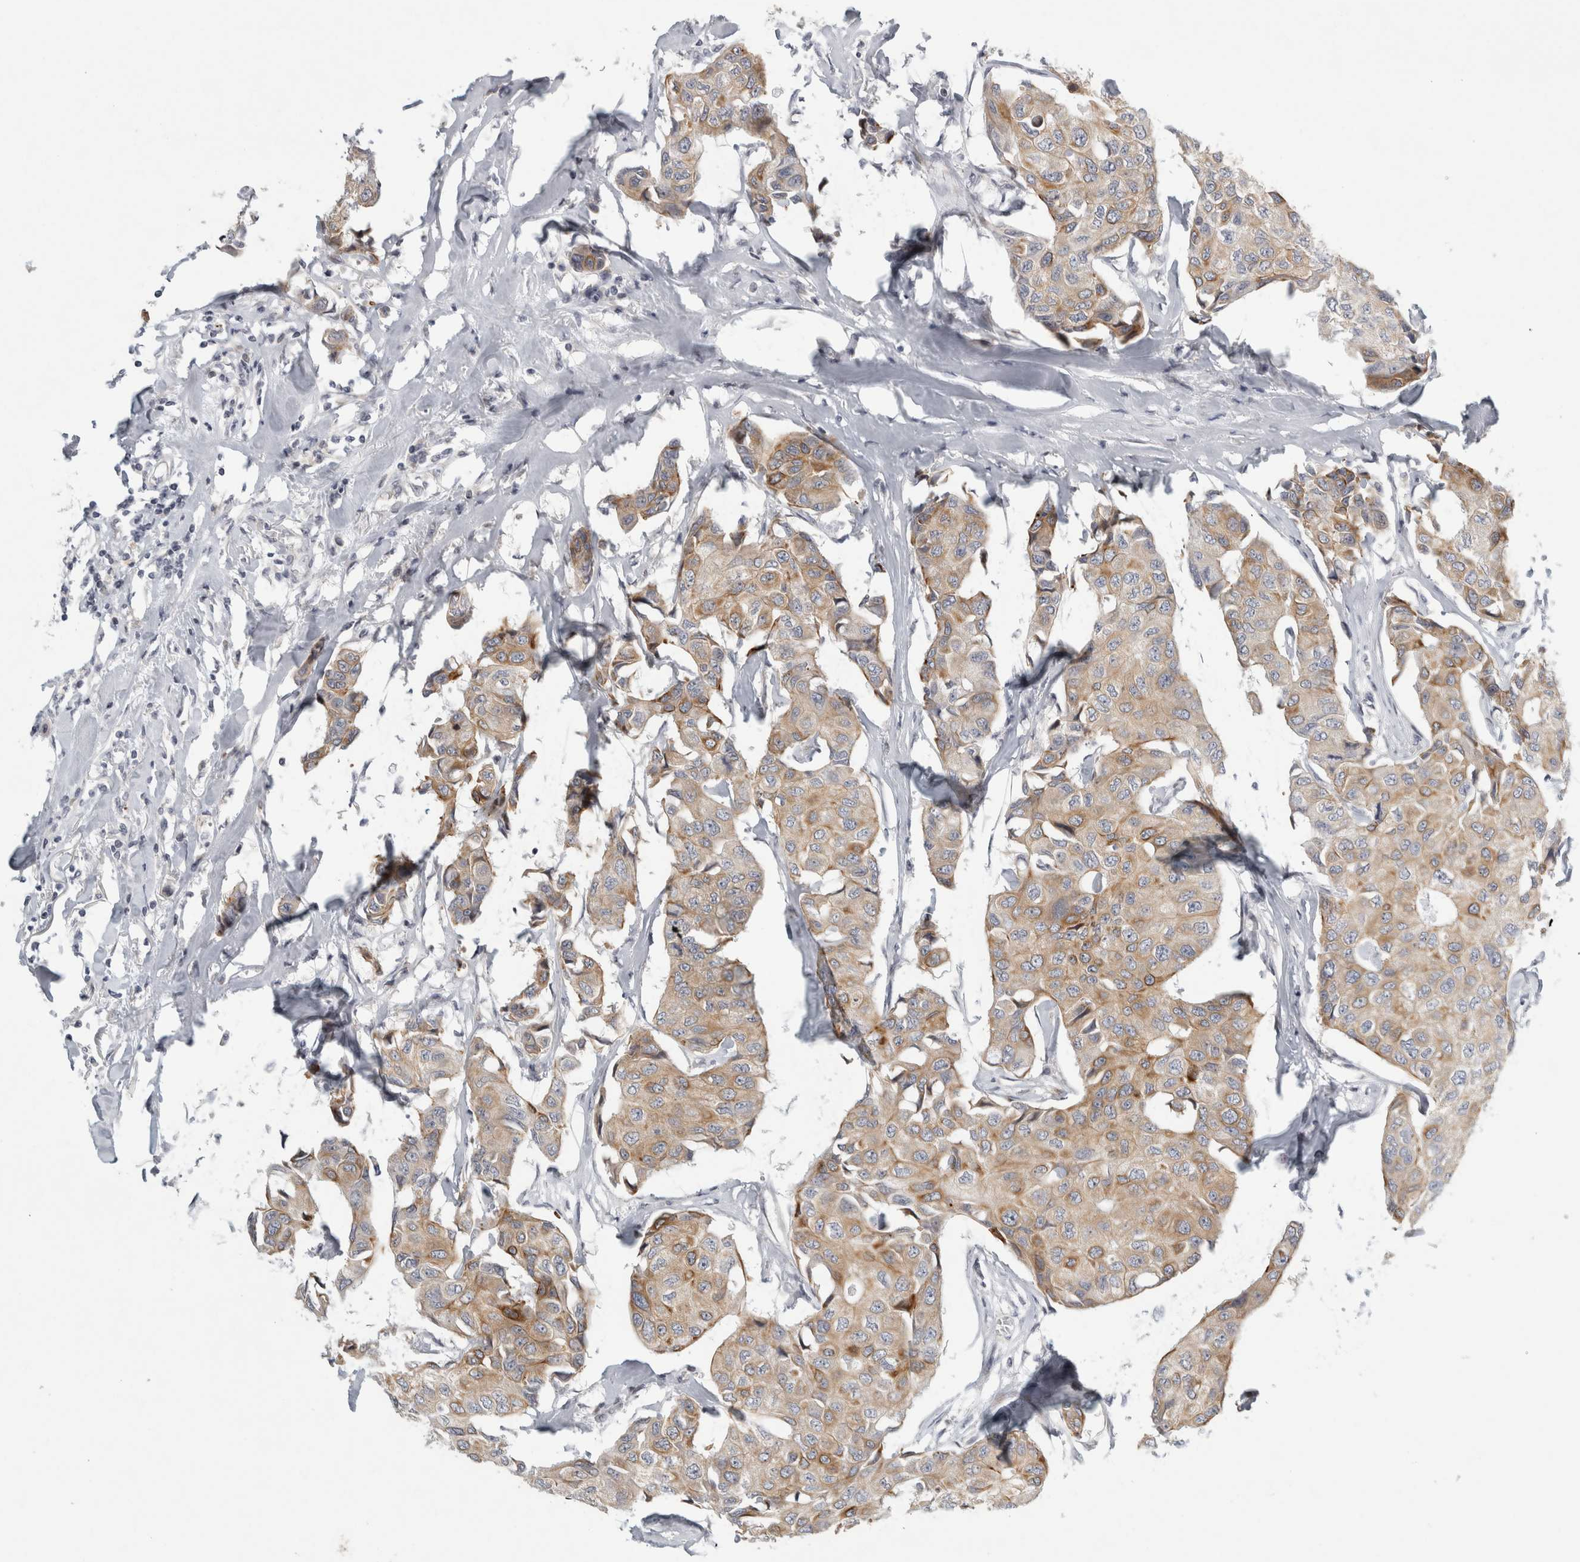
{"staining": {"intensity": "weak", "quantity": ">75%", "location": "cytoplasmic/membranous"}, "tissue": "breast cancer", "cell_type": "Tumor cells", "image_type": "cancer", "snomed": [{"axis": "morphology", "description": "Duct carcinoma"}, {"axis": "topography", "description": "Breast"}], "caption": "Breast intraductal carcinoma stained with a brown dye demonstrates weak cytoplasmic/membranous positive staining in approximately >75% of tumor cells.", "gene": "UTP25", "patient": {"sex": "female", "age": 80}}